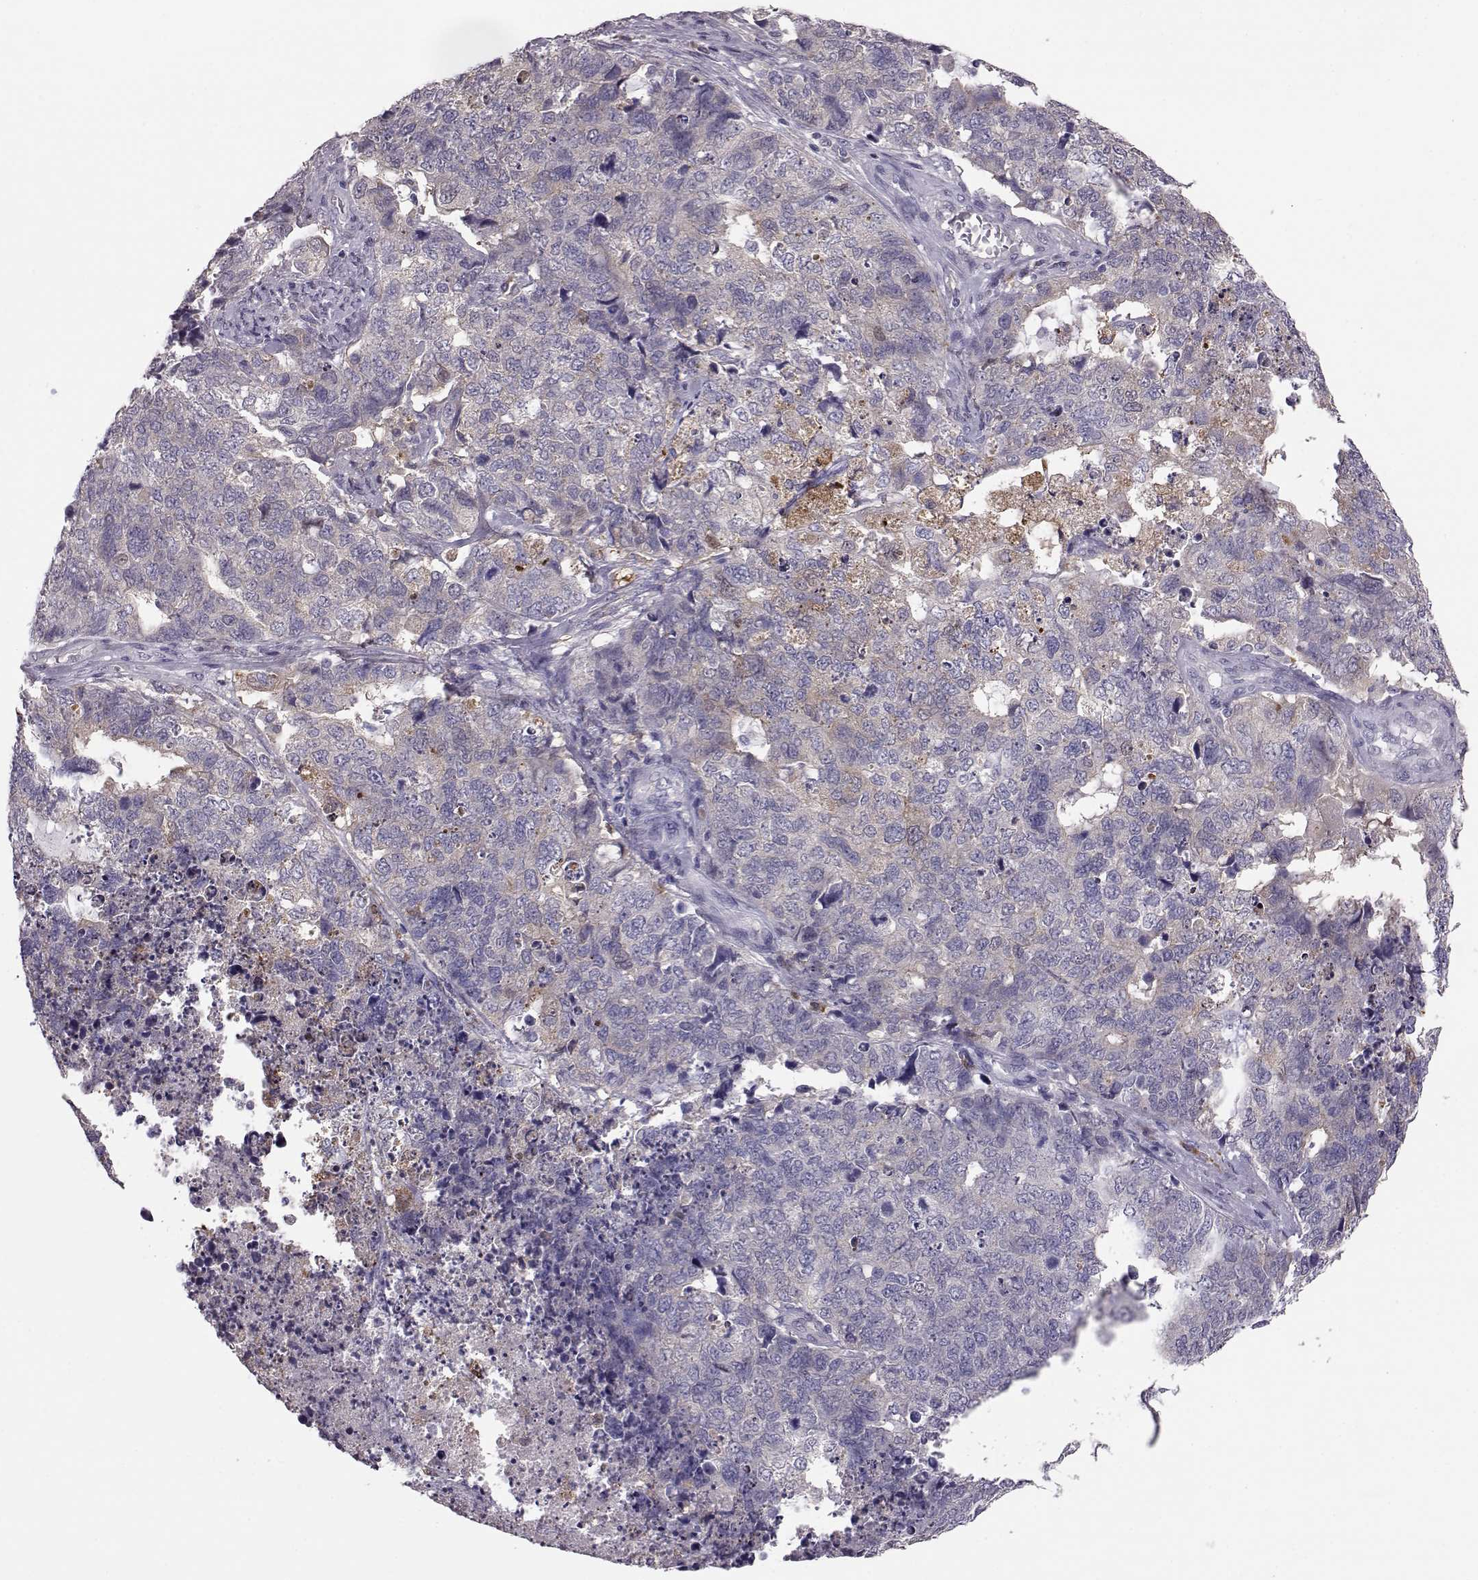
{"staining": {"intensity": "negative", "quantity": "none", "location": "none"}, "tissue": "cervical cancer", "cell_type": "Tumor cells", "image_type": "cancer", "snomed": [{"axis": "morphology", "description": "Squamous cell carcinoma, NOS"}, {"axis": "topography", "description": "Cervix"}], "caption": "This photomicrograph is of squamous cell carcinoma (cervical) stained with IHC to label a protein in brown with the nuclei are counter-stained blue. There is no positivity in tumor cells.", "gene": "ADGRG5", "patient": {"sex": "female", "age": 63}}